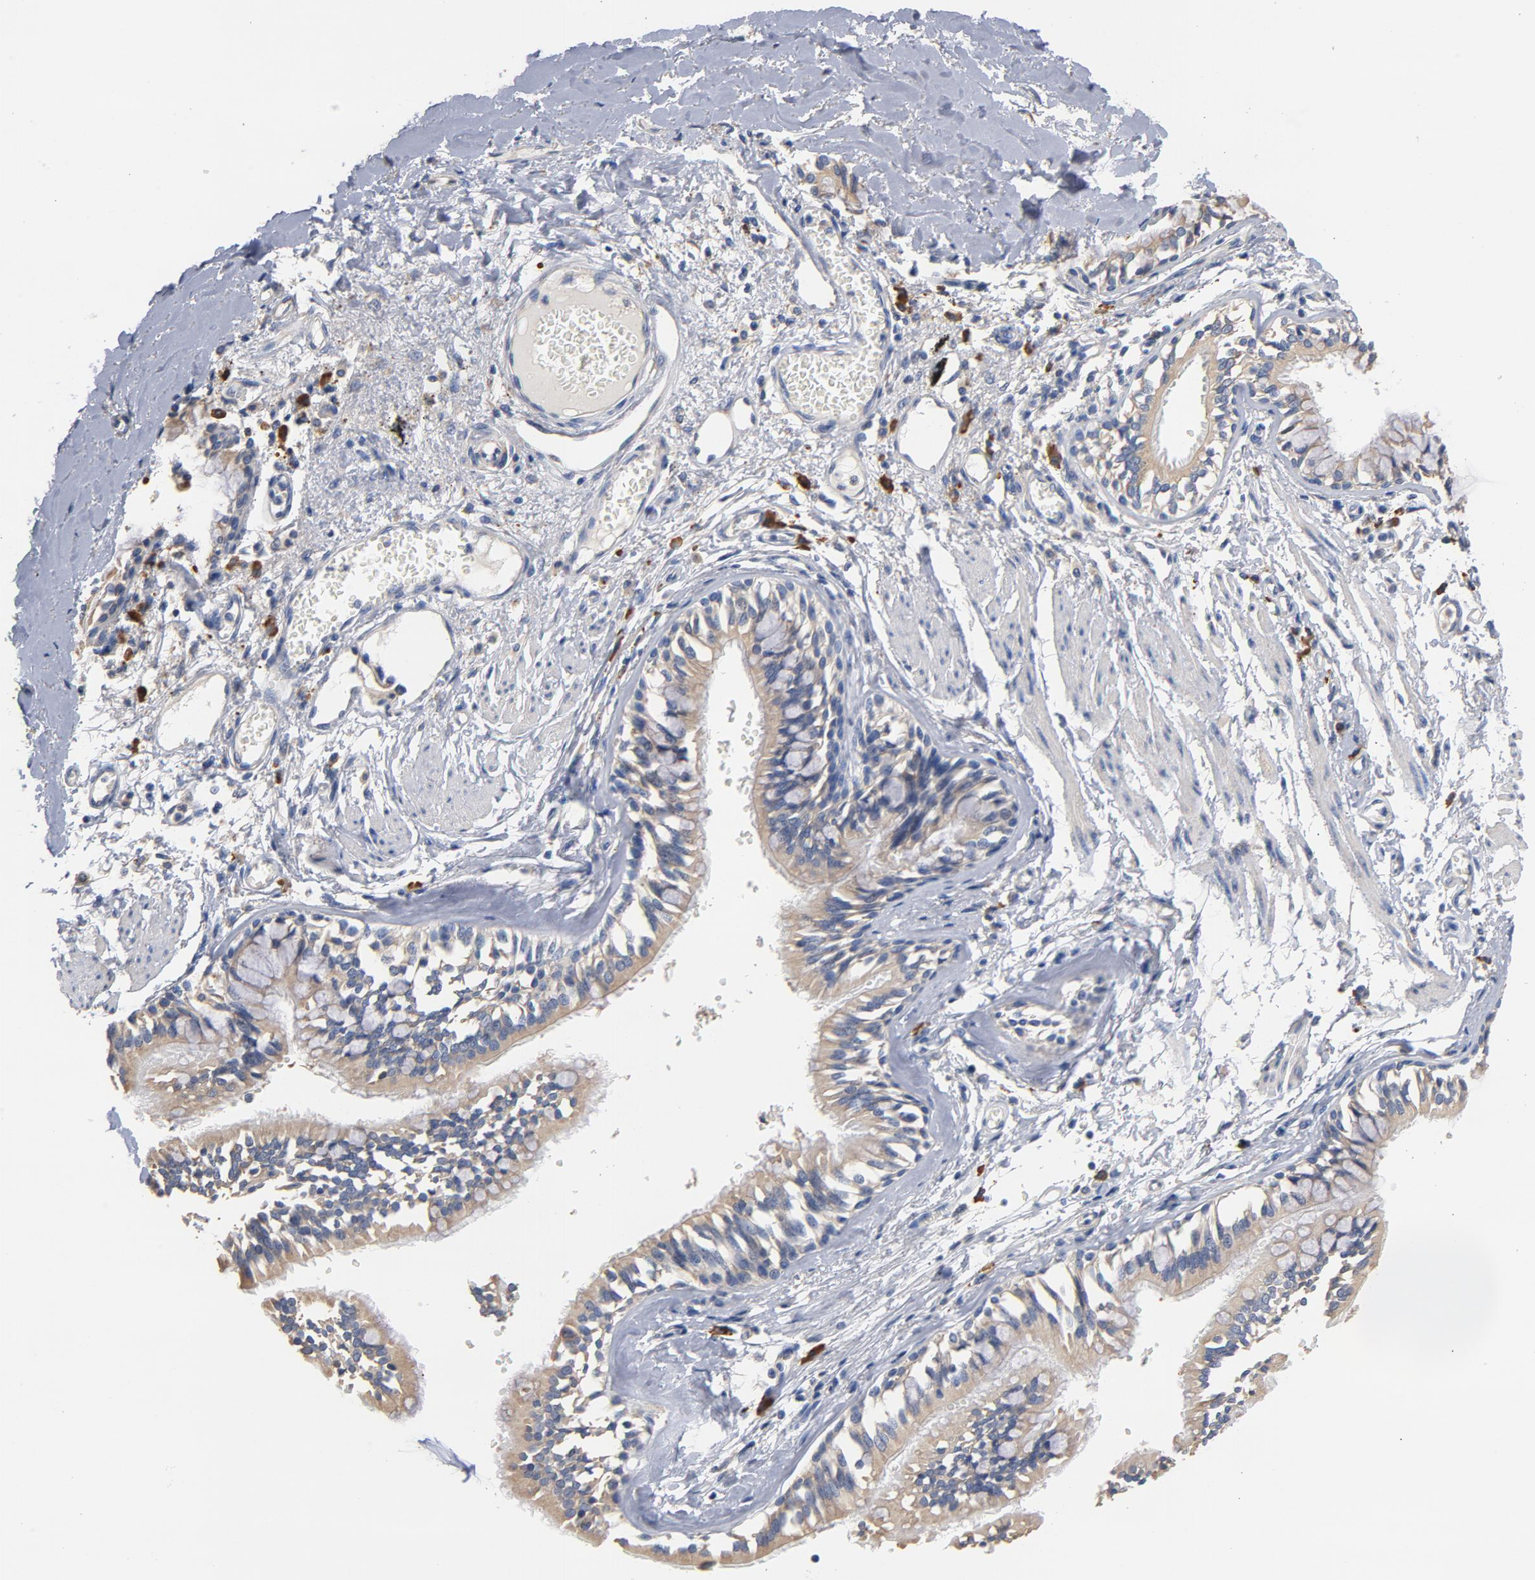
{"staining": {"intensity": "moderate", "quantity": ">75%", "location": "cytoplasmic/membranous"}, "tissue": "bronchus", "cell_type": "Respiratory epithelial cells", "image_type": "normal", "snomed": [{"axis": "morphology", "description": "Normal tissue, NOS"}, {"axis": "topography", "description": "Bronchus"}, {"axis": "topography", "description": "Lung"}], "caption": "DAB immunohistochemical staining of unremarkable bronchus demonstrates moderate cytoplasmic/membranous protein expression in approximately >75% of respiratory epithelial cells. The protein of interest is shown in brown color, while the nuclei are stained blue.", "gene": "TLR4", "patient": {"sex": "female", "age": 56}}